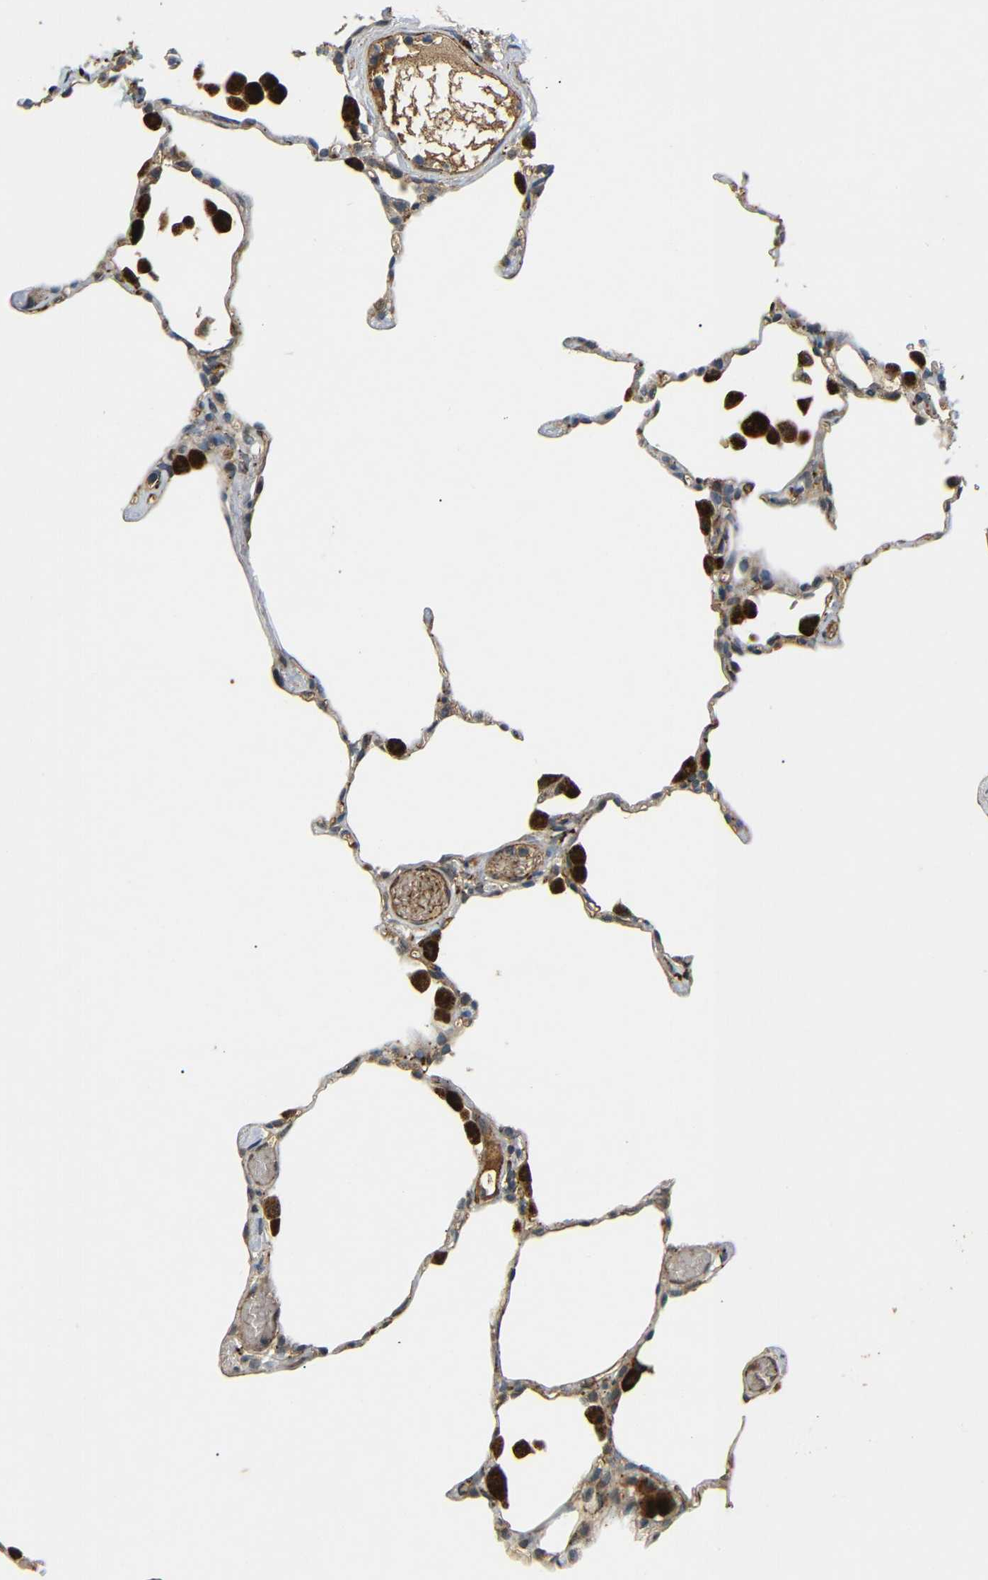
{"staining": {"intensity": "weak", "quantity": ">75%", "location": "cytoplasmic/membranous"}, "tissue": "lung", "cell_type": "Alveolar cells", "image_type": "normal", "snomed": [{"axis": "morphology", "description": "Normal tissue, NOS"}, {"axis": "topography", "description": "Lung"}], "caption": "IHC (DAB (3,3'-diaminobenzidine)) staining of normal lung reveals weak cytoplasmic/membranous protein expression in approximately >75% of alveolar cells.", "gene": "ATP7A", "patient": {"sex": "female", "age": 49}}